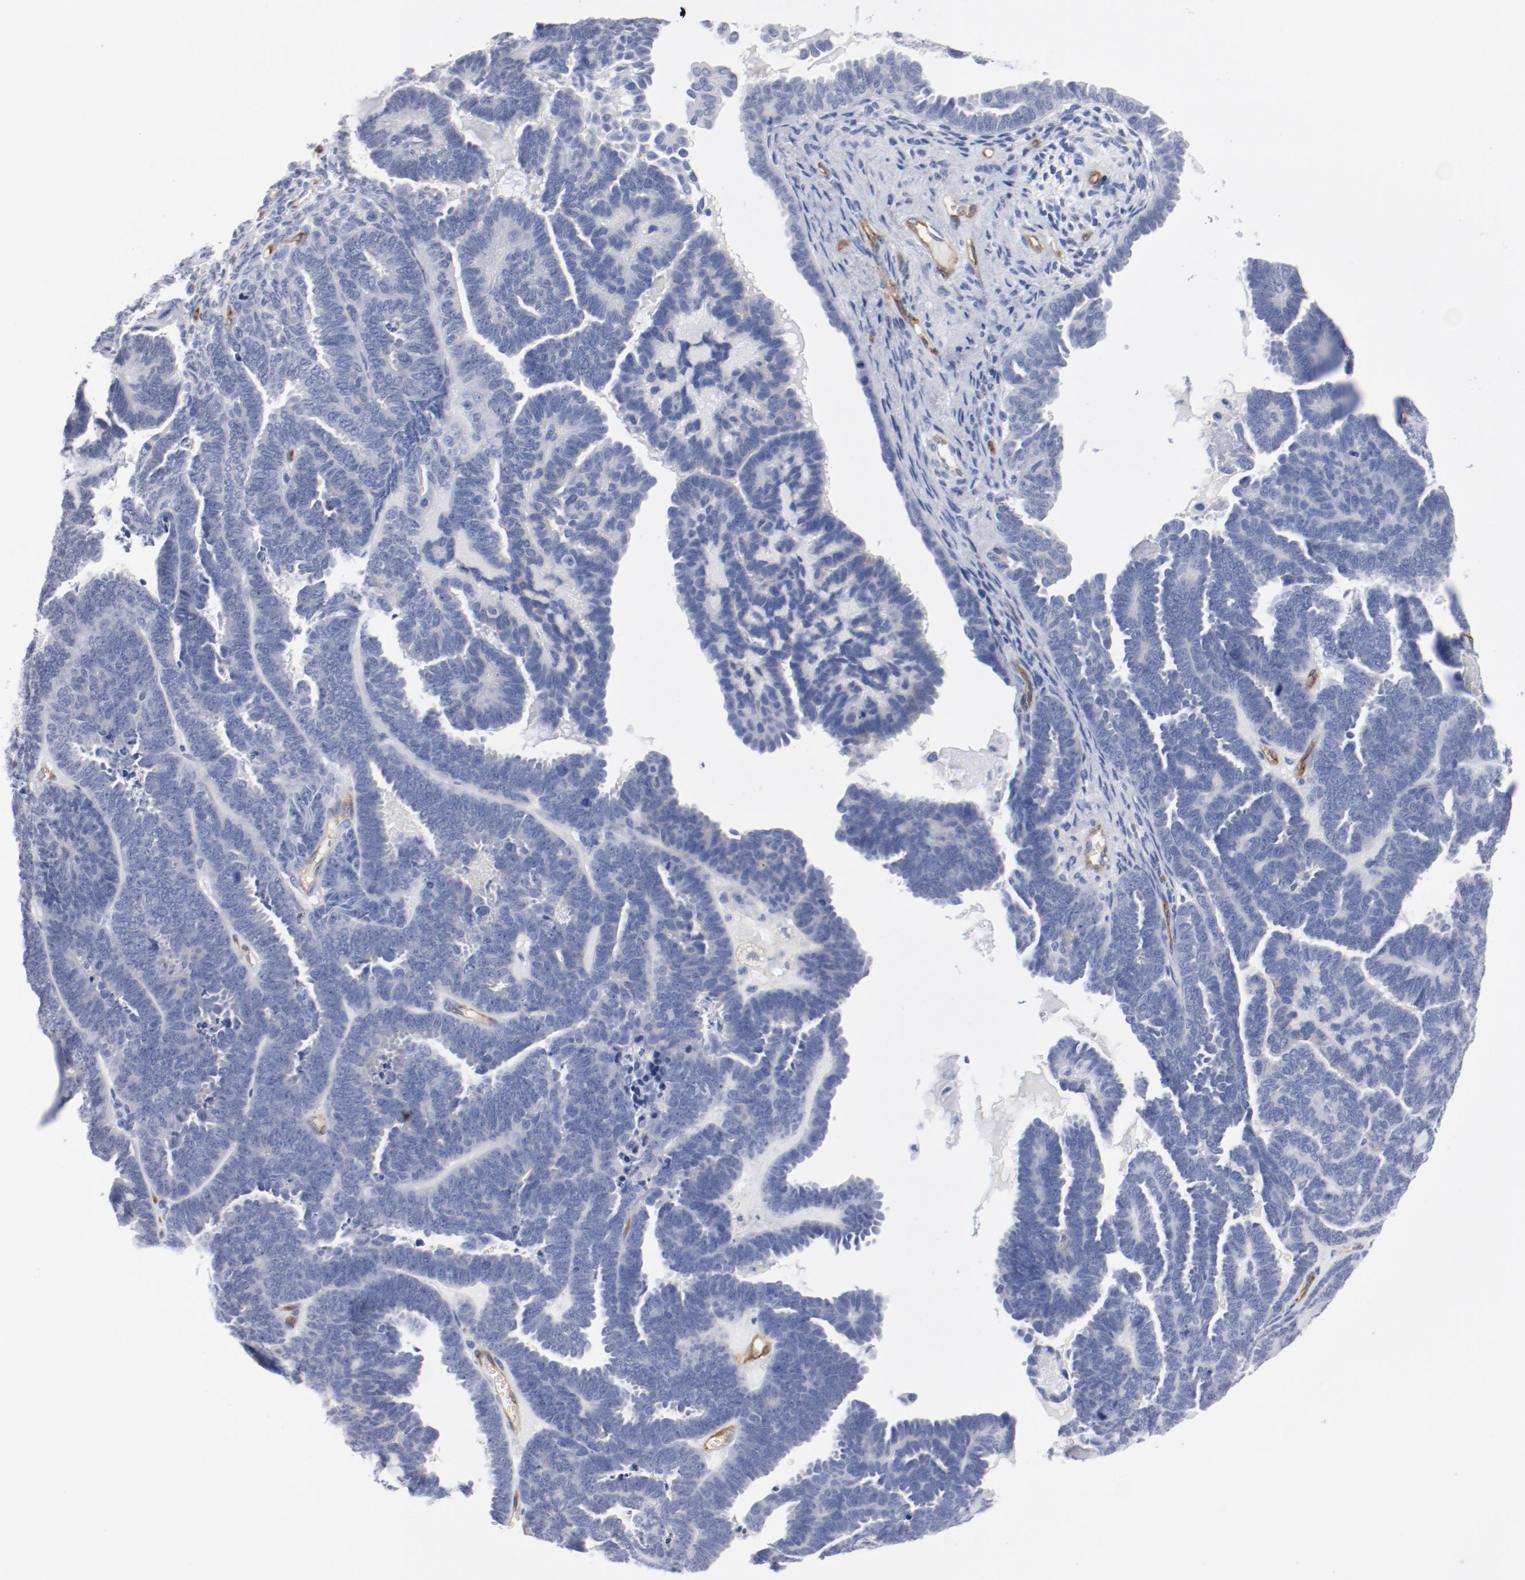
{"staining": {"intensity": "negative", "quantity": "none", "location": "none"}, "tissue": "endometrial cancer", "cell_type": "Tumor cells", "image_type": "cancer", "snomed": [{"axis": "morphology", "description": "Neoplasm, malignant, NOS"}, {"axis": "topography", "description": "Endometrium"}], "caption": "Histopathology image shows no protein expression in tumor cells of endometrial neoplasm (malignant) tissue.", "gene": "SHANK3", "patient": {"sex": "female", "age": 74}}